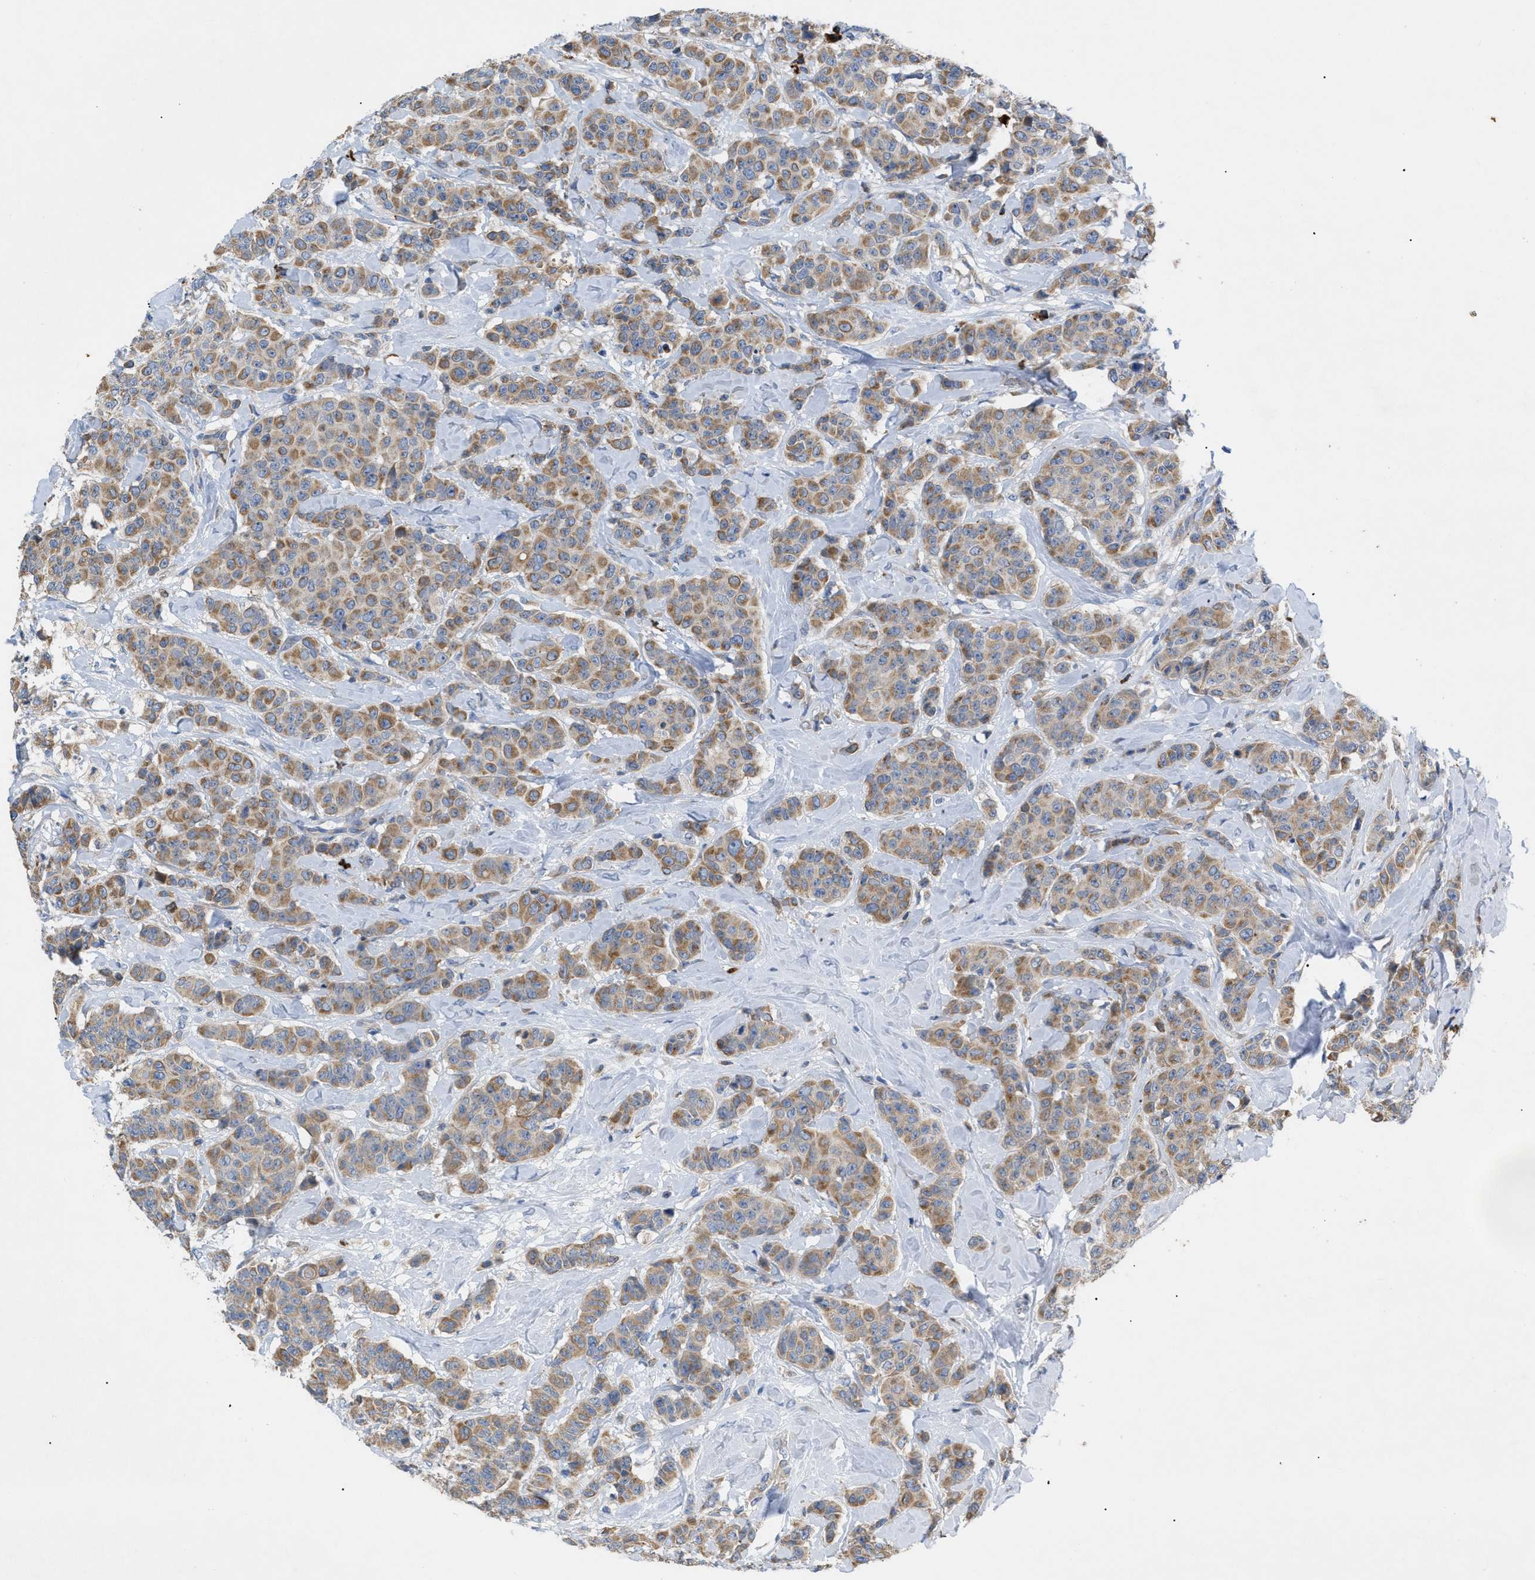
{"staining": {"intensity": "moderate", "quantity": ">75%", "location": "cytoplasmic/membranous"}, "tissue": "breast cancer", "cell_type": "Tumor cells", "image_type": "cancer", "snomed": [{"axis": "morphology", "description": "Normal tissue, NOS"}, {"axis": "morphology", "description": "Duct carcinoma"}, {"axis": "topography", "description": "Breast"}], "caption": "A histopathology image showing moderate cytoplasmic/membranous positivity in about >75% of tumor cells in breast invasive ductal carcinoma, as visualized by brown immunohistochemical staining.", "gene": "SLC50A1", "patient": {"sex": "female", "age": 40}}